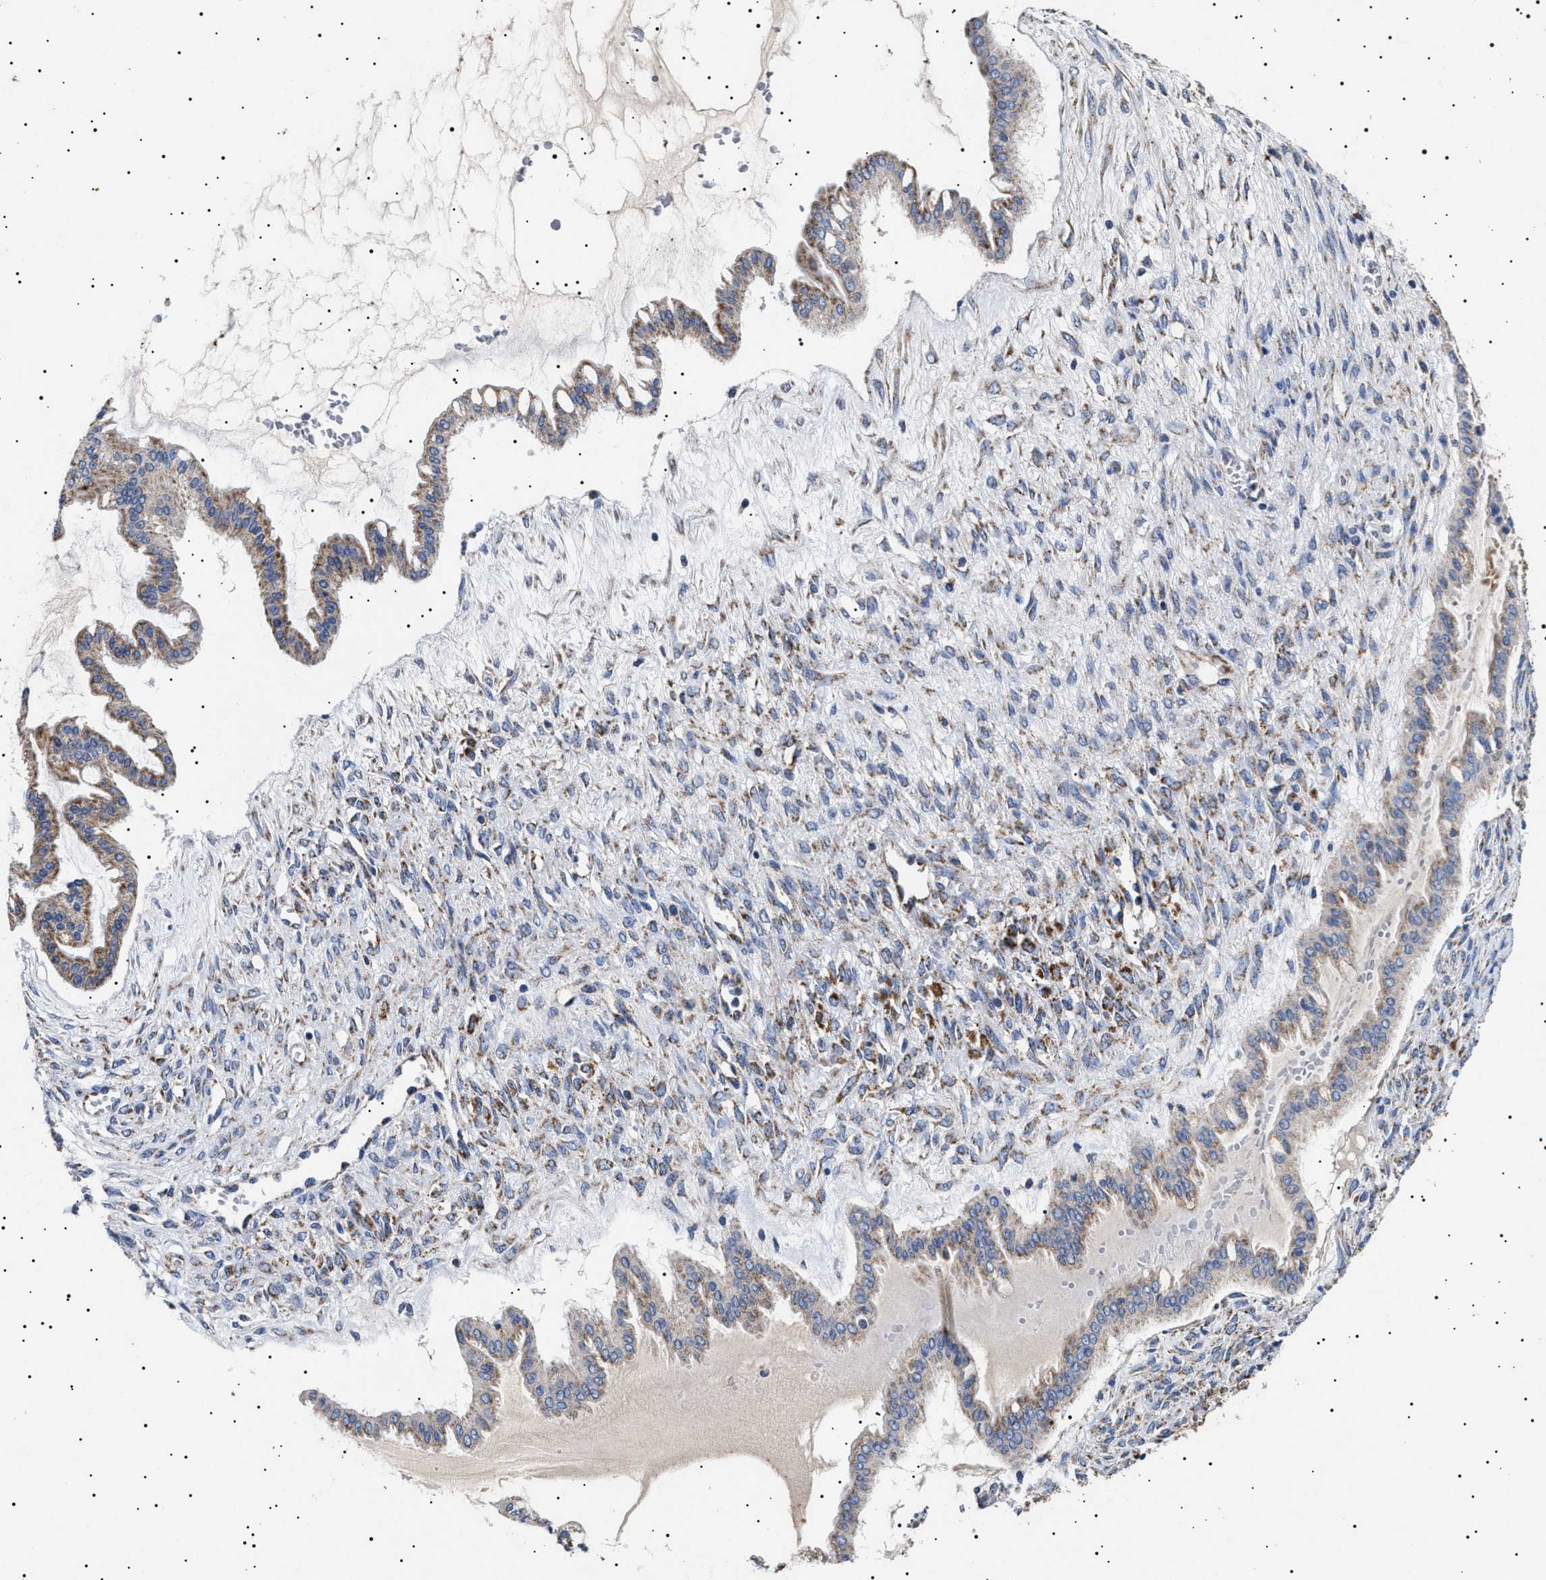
{"staining": {"intensity": "moderate", "quantity": ">75%", "location": "cytoplasmic/membranous"}, "tissue": "ovarian cancer", "cell_type": "Tumor cells", "image_type": "cancer", "snomed": [{"axis": "morphology", "description": "Cystadenocarcinoma, mucinous, NOS"}, {"axis": "topography", "description": "Ovary"}], "caption": "Tumor cells display medium levels of moderate cytoplasmic/membranous positivity in about >75% of cells in human ovarian mucinous cystadenocarcinoma. (Brightfield microscopy of DAB IHC at high magnification).", "gene": "CHRDL2", "patient": {"sex": "female", "age": 73}}